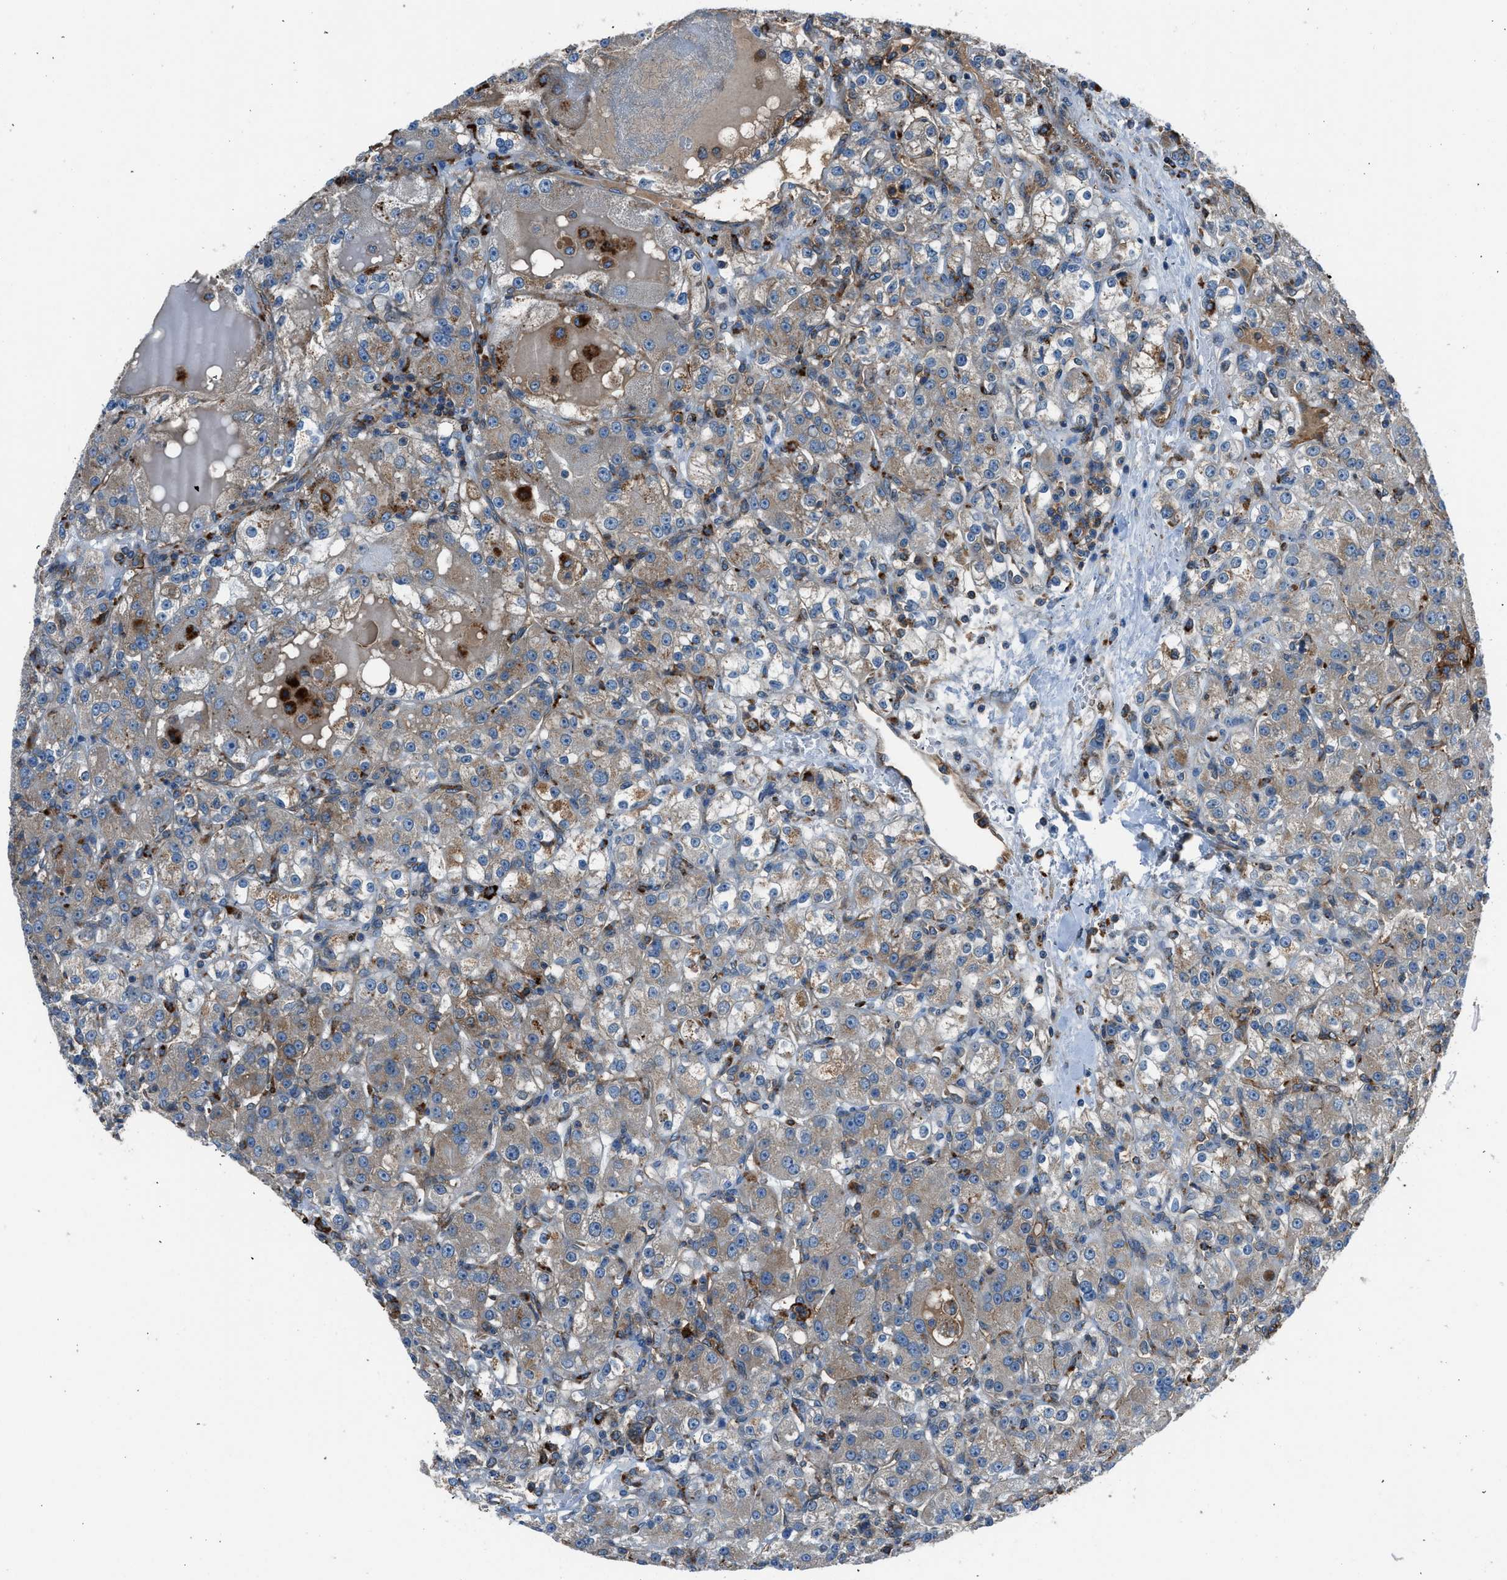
{"staining": {"intensity": "weak", "quantity": "25%-75%", "location": "cytoplasmic/membranous"}, "tissue": "renal cancer", "cell_type": "Tumor cells", "image_type": "cancer", "snomed": [{"axis": "morphology", "description": "Normal tissue, NOS"}, {"axis": "morphology", "description": "Adenocarcinoma, NOS"}, {"axis": "topography", "description": "Kidney"}], "caption": "Protein expression analysis of human renal cancer reveals weak cytoplasmic/membranous staining in approximately 25%-75% of tumor cells.", "gene": "LMBR1", "patient": {"sex": "male", "age": 61}}